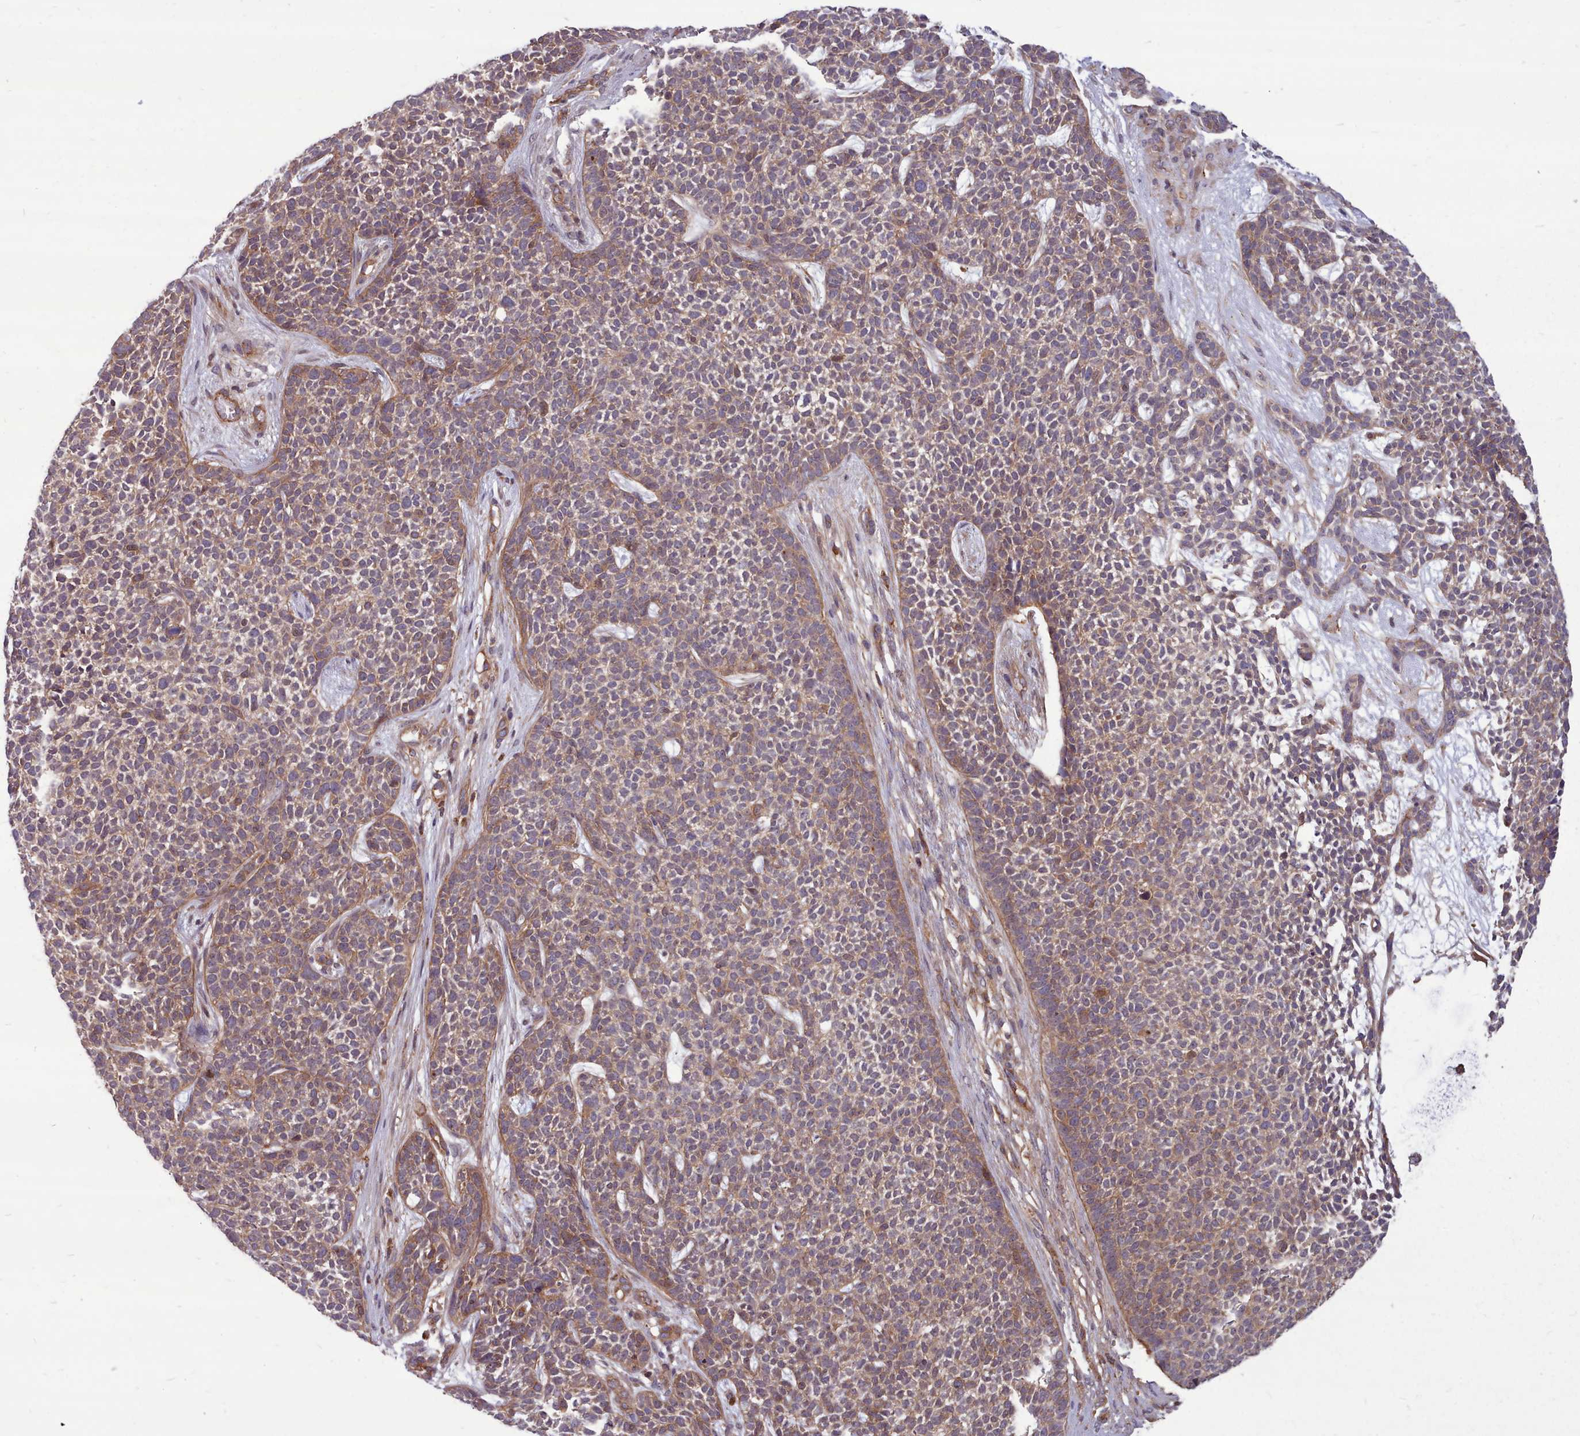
{"staining": {"intensity": "weak", "quantity": "25%-75%", "location": "cytoplasmic/membranous"}, "tissue": "skin cancer", "cell_type": "Tumor cells", "image_type": "cancer", "snomed": [{"axis": "morphology", "description": "Basal cell carcinoma"}, {"axis": "topography", "description": "Skin"}], "caption": "An image showing weak cytoplasmic/membranous positivity in about 25%-75% of tumor cells in skin cancer (basal cell carcinoma), as visualized by brown immunohistochemical staining.", "gene": "STUB1", "patient": {"sex": "female", "age": 84}}